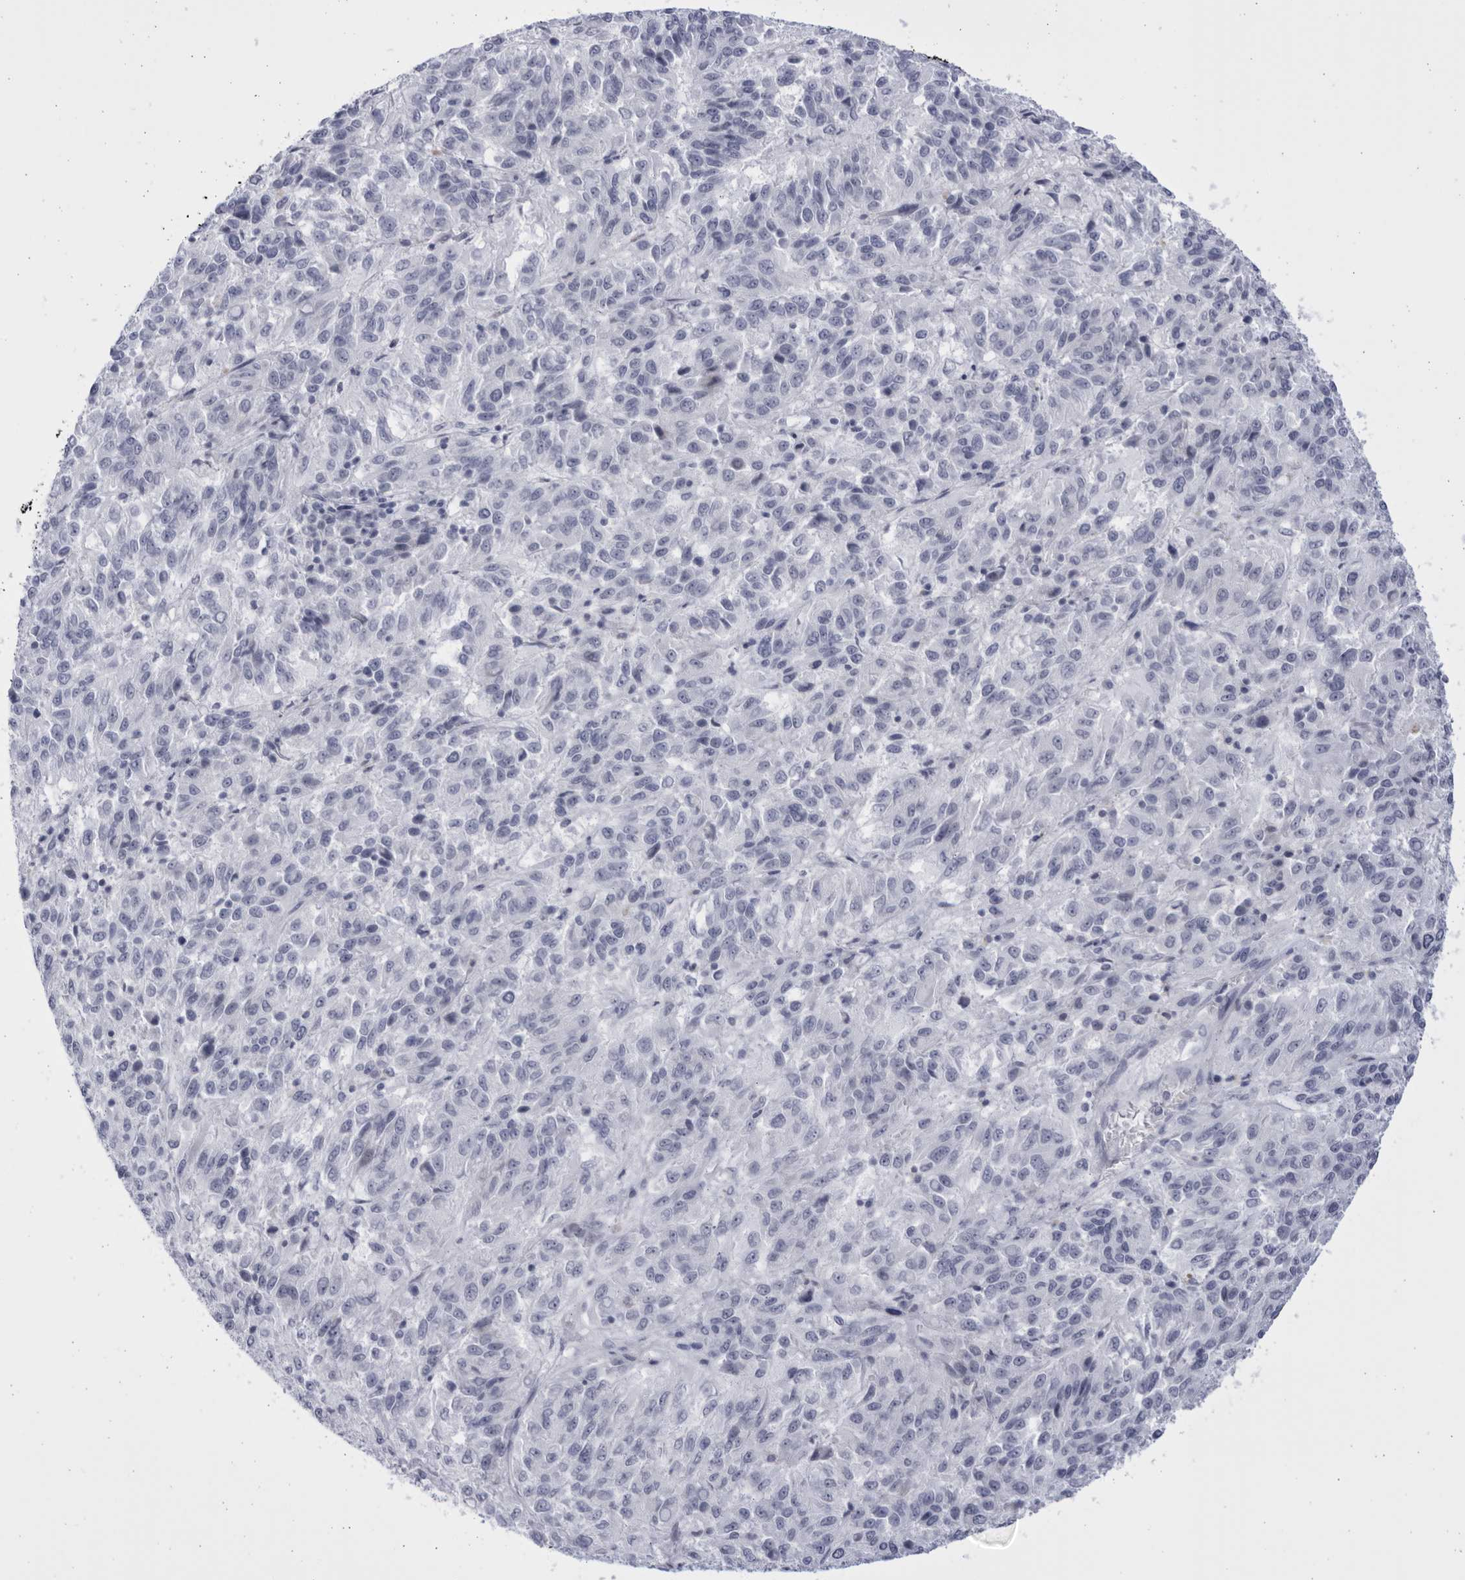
{"staining": {"intensity": "negative", "quantity": "none", "location": "none"}, "tissue": "melanoma", "cell_type": "Tumor cells", "image_type": "cancer", "snomed": [{"axis": "morphology", "description": "Malignant melanoma, Metastatic site"}, {"axis": "topography", "description": "Lung"}], "caption": "Immunohistochemical staining of malignant melanoma (metastatic site) demonstrates no significant positivity in tumor cells.", "gene": "CCDC181", "patient": {"sex": "male", "age": 64}}